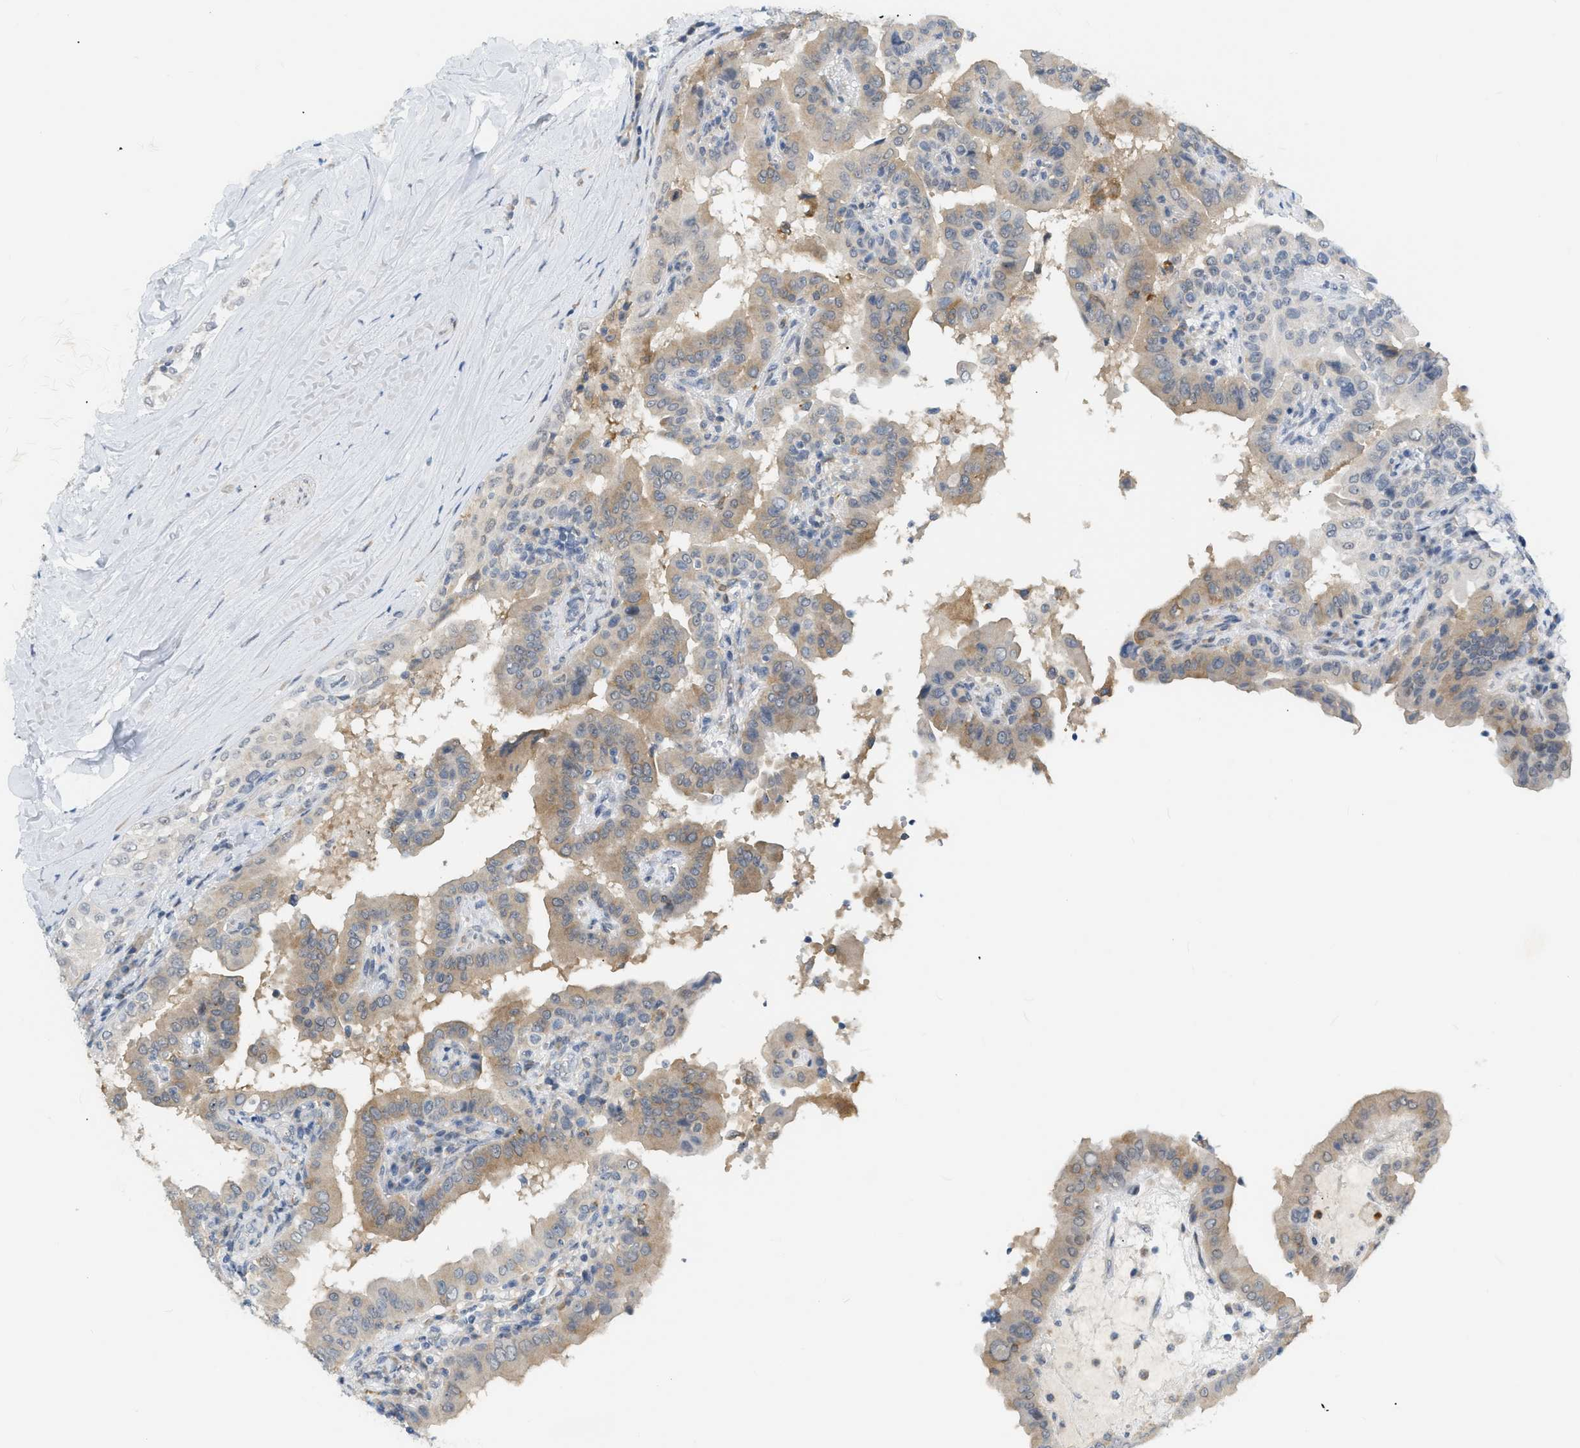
{"staining": {"intensity": "moderate", "quantity": ">75%", "location": "cytoplasmic/membranous"}, "tissue": "thyroid cancer", "cell_type": "Tumor cells", "image_type": "cancer", "snomed": [{"axis": "morphology", "description": "Papillary adenocarcinoma, NOS"}, {"axis": "topography", "description": "Thyroid gland"}], "caption": "Thyroid cancer (papillary adenocarcinoma) was stained to show a protein in brown. There is medium levels of moderate cytoplasmic/membranous staining in about >75% of tumor cells.", "gene": "ZNF408", "patient": {"sex": "male", "age": 33}}